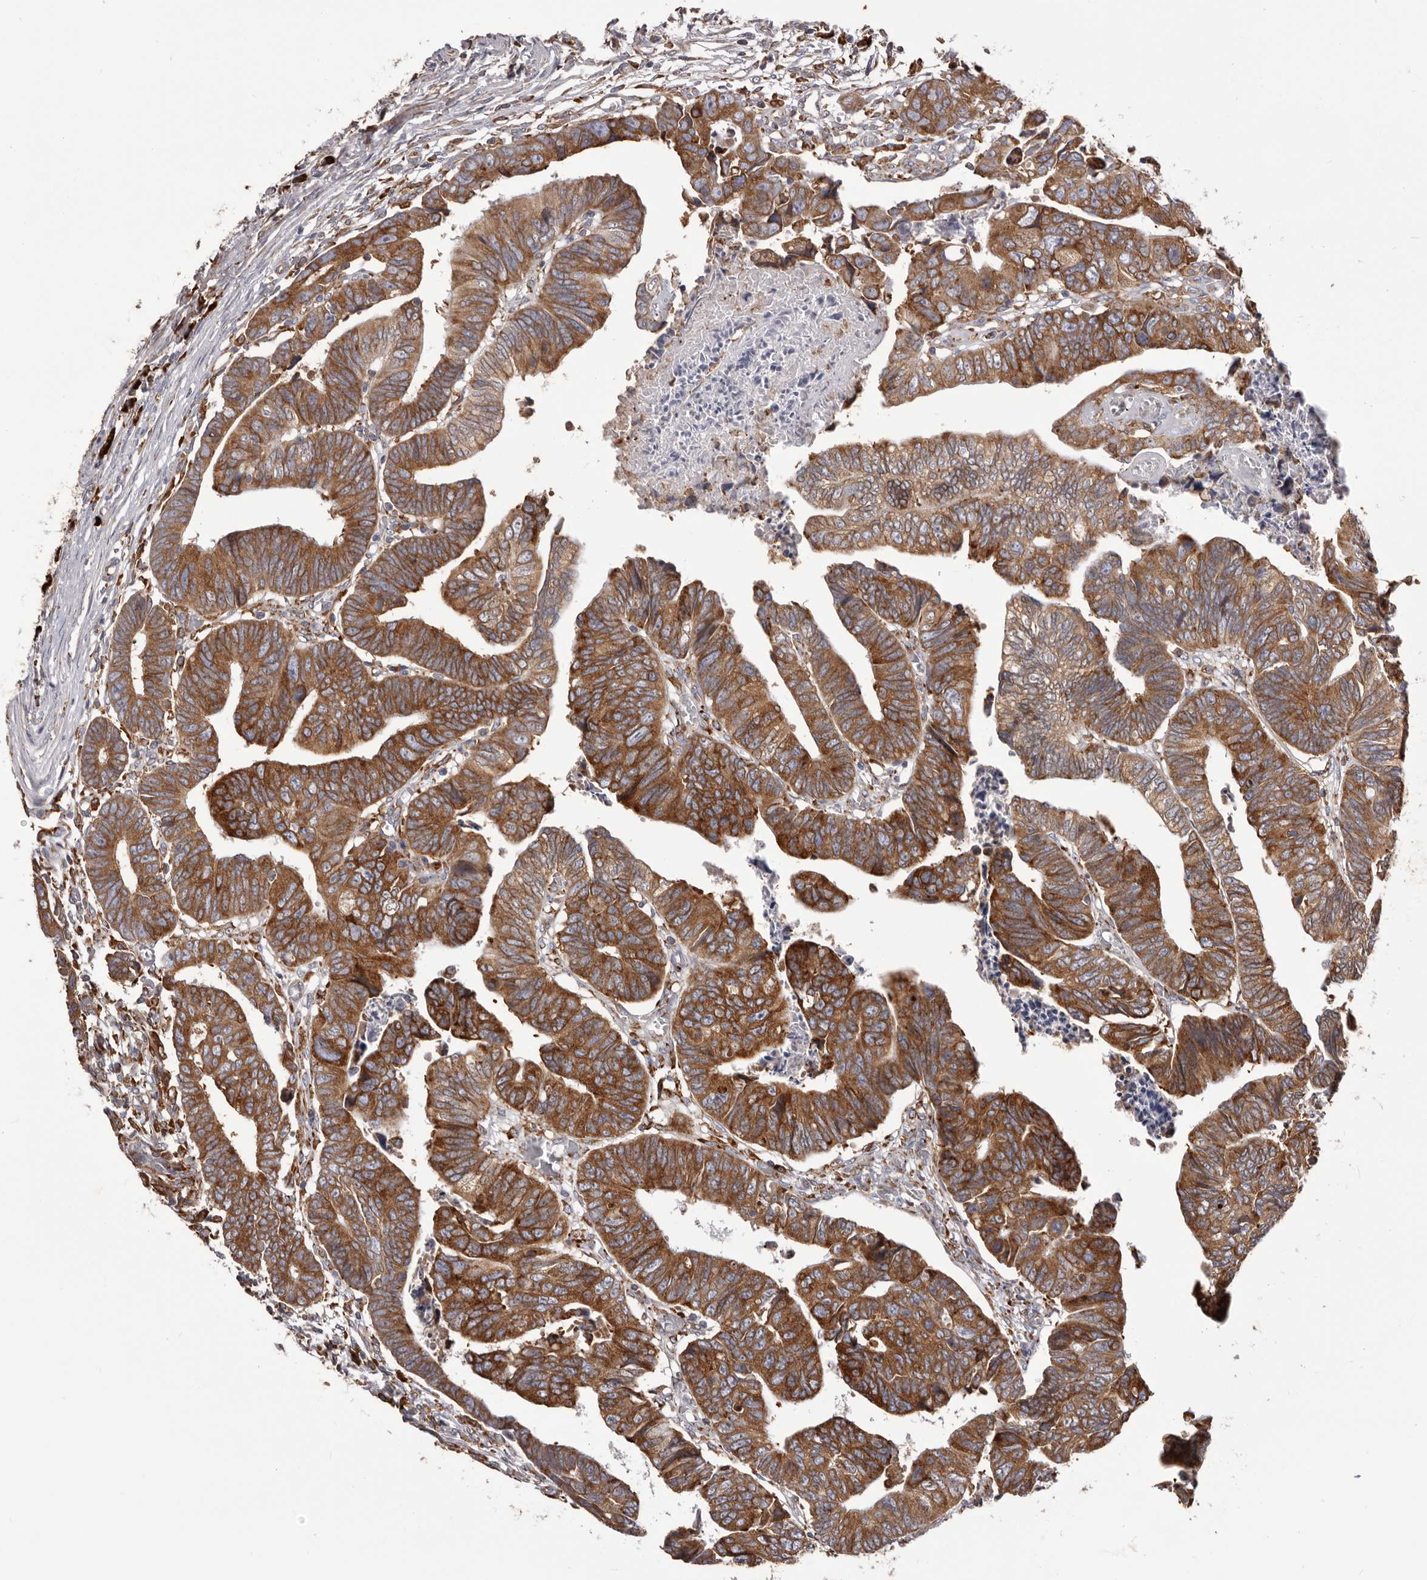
{"staining": {"intensity": "strong", "quantity": ">75%", "location": "cytoplasmic/membranous"}, "tissue": "colorectal cancer", "cell_type": "Tumor cells", "image_type": "cancer", "snomed": [{"axis": "morphology", "description": "Adenocarcinoma, NOS"}, {"axis": "topography", "description": "Rectum"}], "caption": "IHC micrograph of human colorectal cancer (adenocarcinoma) stained for a protein (brown), which reveals high levels of strong cytoplasmic/membranous expression in approximately >75% of tumor cells.", "gene": "QRSL1", "patient": {"sex": "female", "age": 65}}